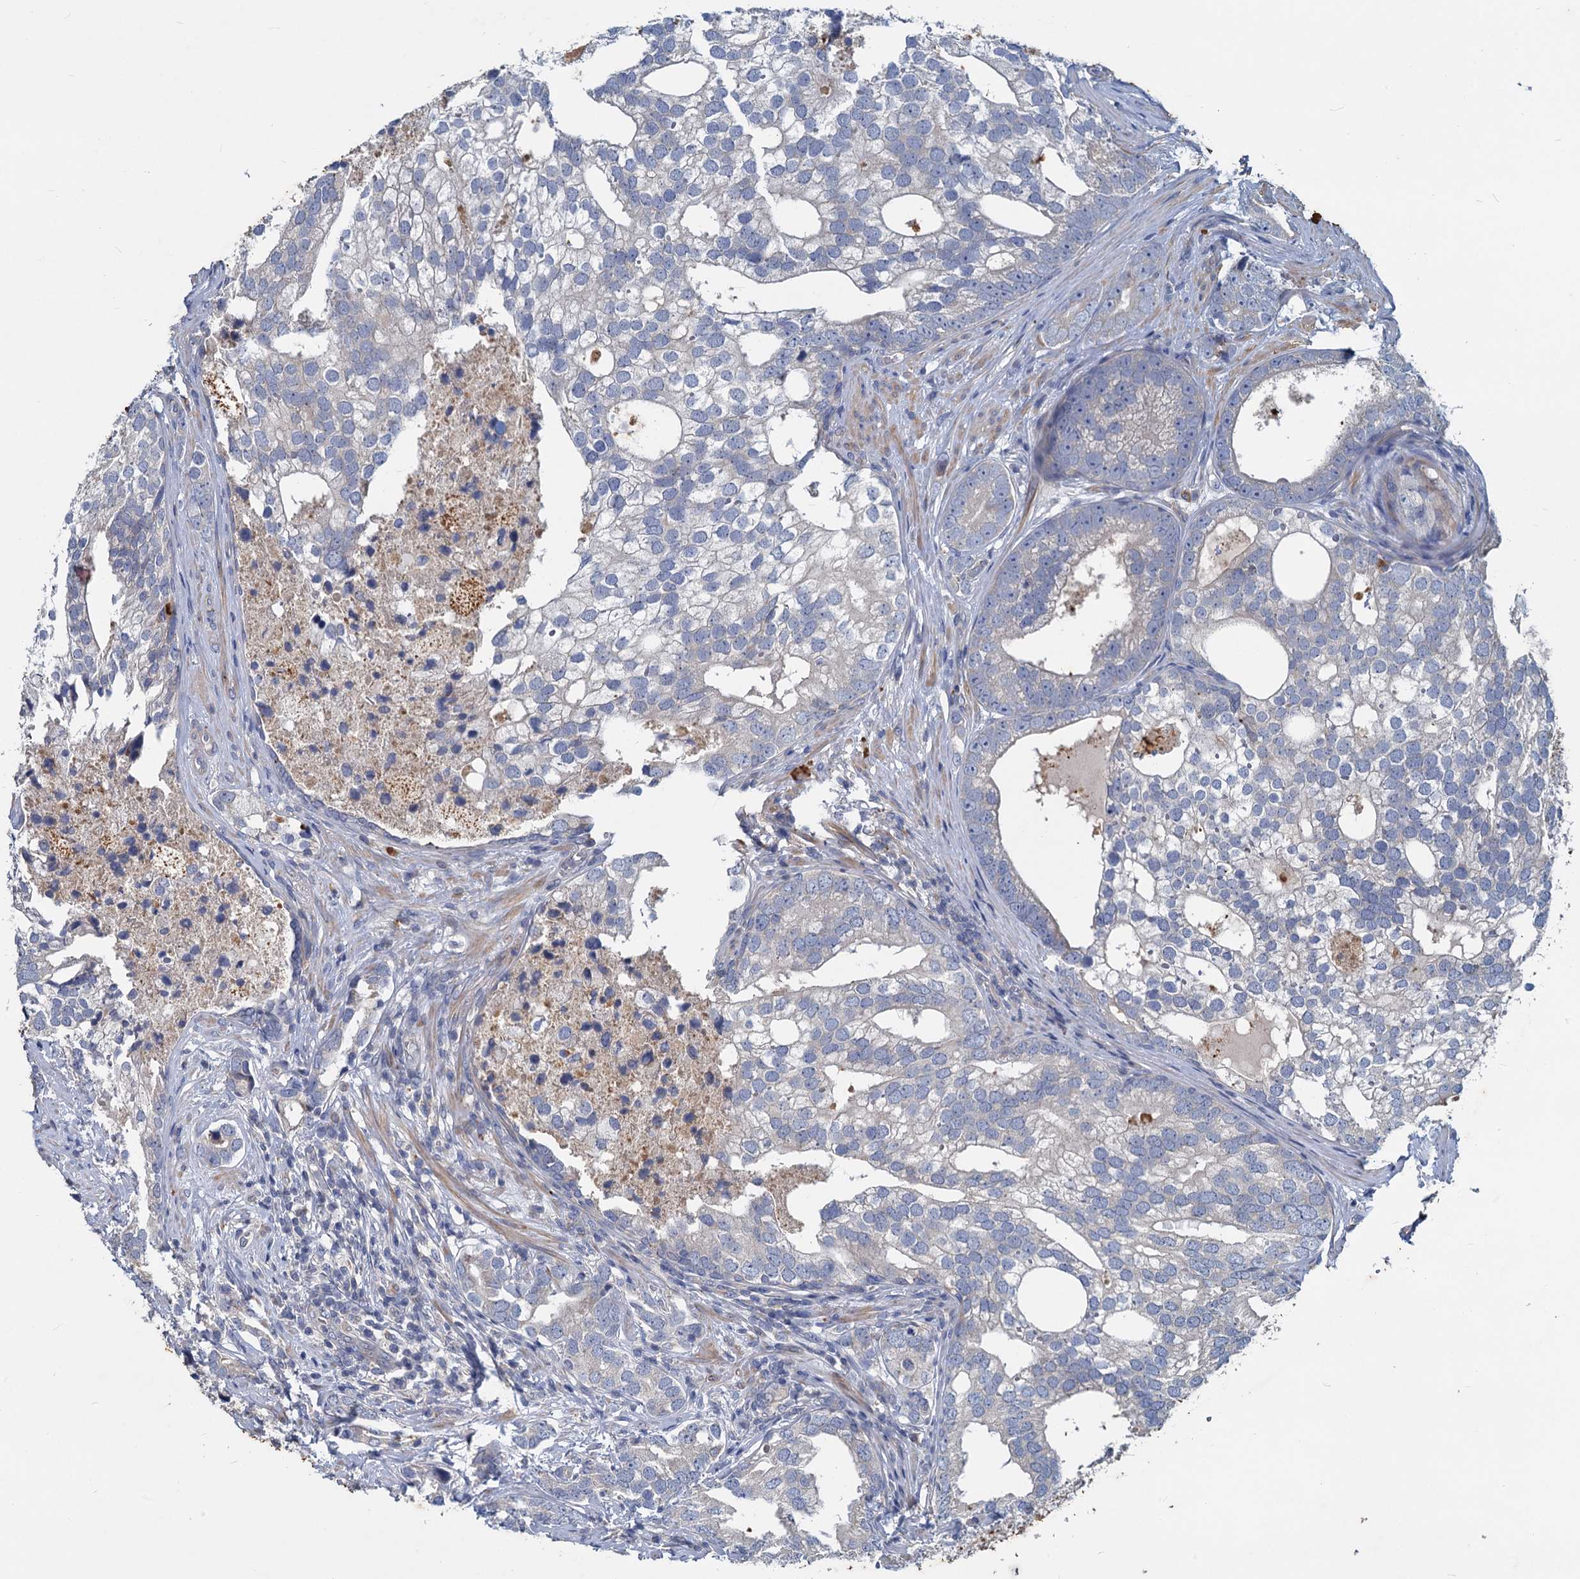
{"staining": {"intensity": "negative", "quantity": "none", "location": "none"}, "tissue": "prostate cancer", "cell_type": "Tumor cells", "image_type": "cancer", "snomed": [{"axis": "morphology", "description": "Adenocarcinoma, High grade"}, {"axis": "topography", "description": "Prostate"}], "caption": "Prostate cancer (adenocarcinoma (high-grade)) stained for a protein using immunohistochemistry (IHC) shows no expression tumor cells.", "gene": "SLC2A7", "patient": {"sex": "male", "age": 75}}